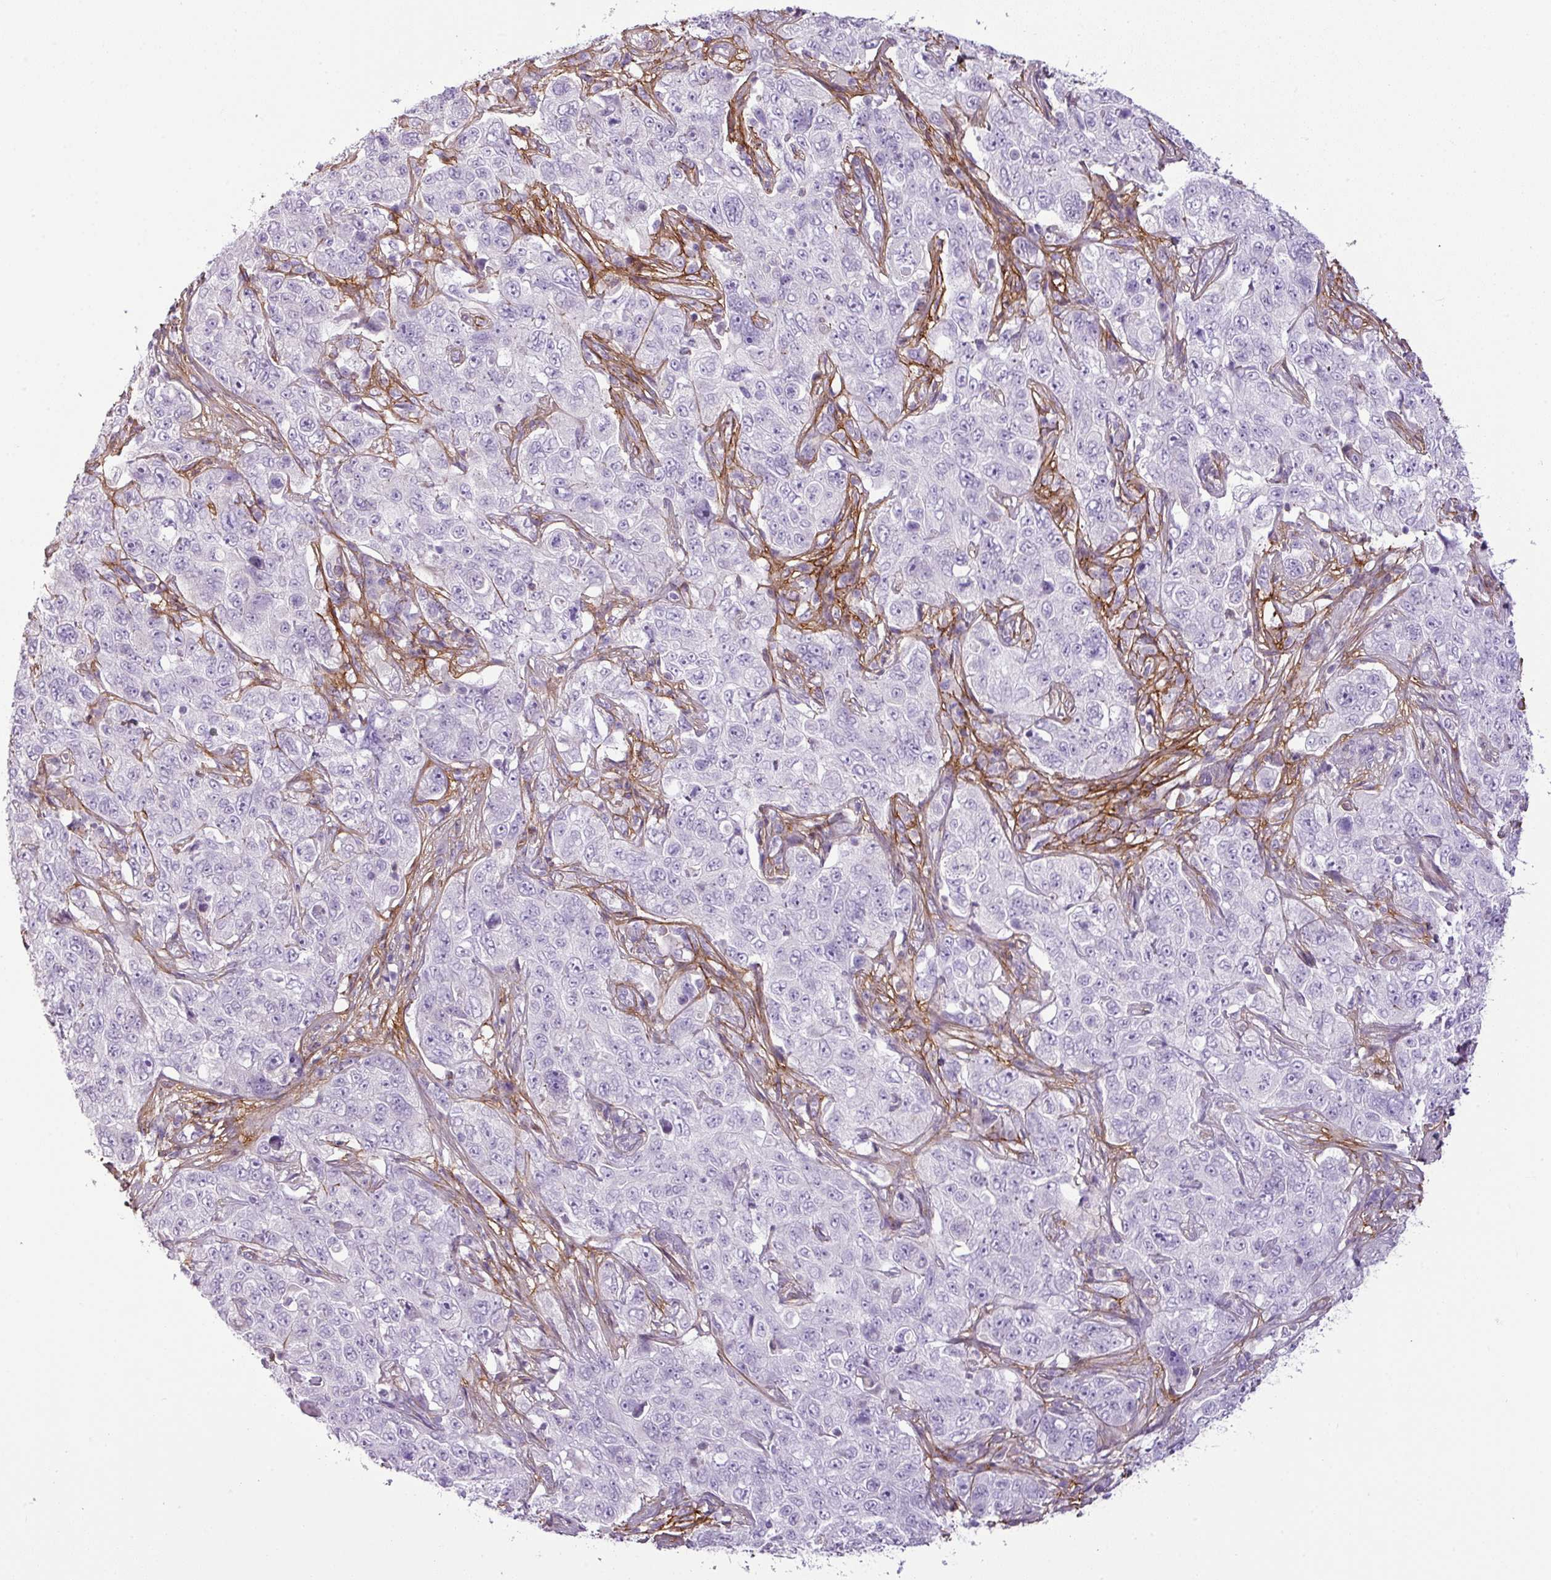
{"staining": {"intensity": "negative", "quantity": "none", "location": "none"}, "tissue": "pancreatic cancer", "cell_type": "Tumor cells", "image_type": "cancer", "snomed": [{"axis": "morphology", "description": "Adenocarcinoma, NOS"}, {"axis": "topography", "description": "Pancreas"}], "caption": "High magnification brightfield microscopy of adenocarcinoma (pancreatic) stained with DAB (3,3'-diaminobenzidine) (brown) and counterstained with hematoxylin (blue): tumor cells show no significant expression. (DAB (3,3'-diaminobenzidine) immunohistochemistry with hematoxylin counter stain).", "gene": "PARD6G", "patient": {"sex": "male", "age": 68}}